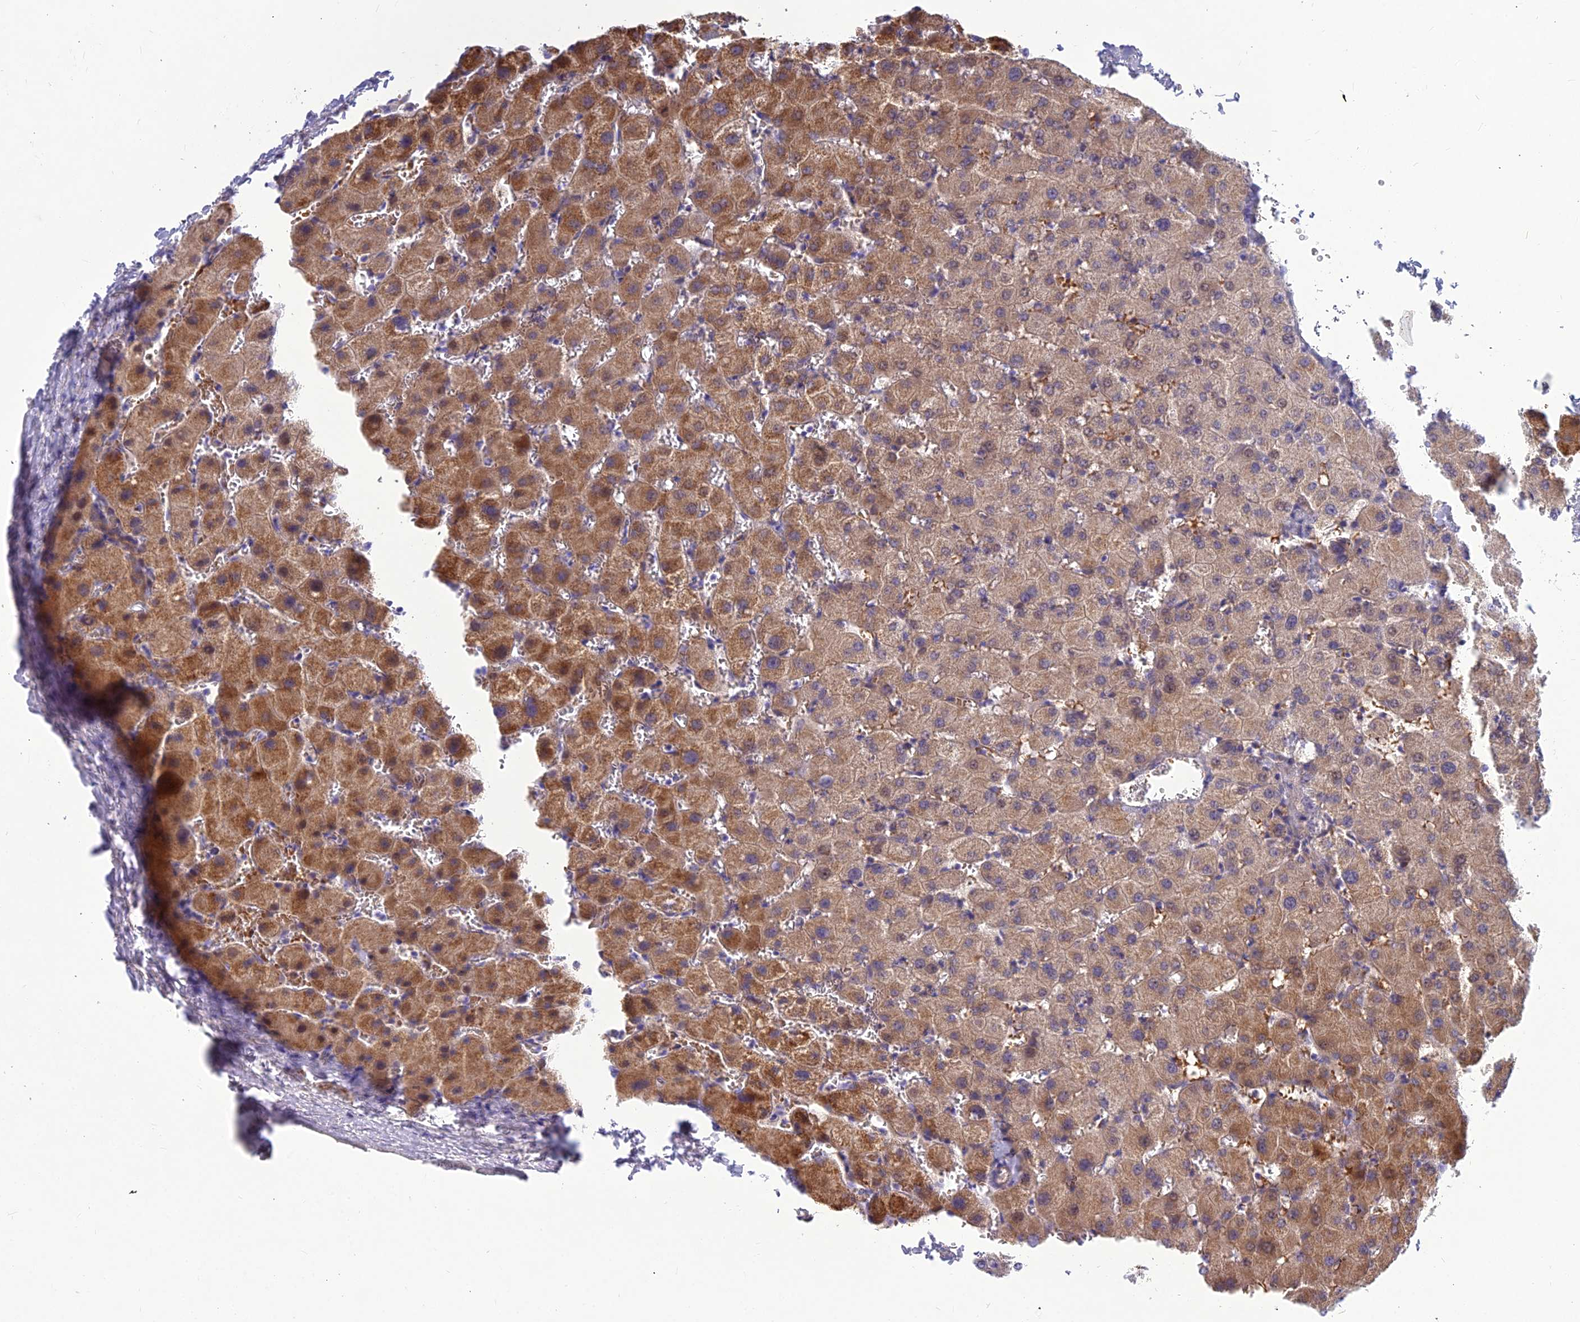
{"staining": {"intensity": "weak", "quantity": "25%-75%", "location": "cytoplasmic/membranous"}, "tissue": "liver", "cell_type": "Cholangiocytes", "image_type": "normal", "snomed": [{"axis": "morphology", "description": "Normal tissue, NOS"}, {"axis": "topography", "description": "Liver"}], "caption": "Immunohistochemical staining of unremarkable human liver demonstrates weak cytoplasmic/membranous protein expression in approximately 25%-75% of cholangiocytes. The staining was performed using DAB (3,3'-diaminobenzidine) to visualize the protein expression in brown, while the nuclei were stained in blue with hematoxylin (Magnification: 20x).", "gene": "DMRTA1", "patient": {"sex": "female", "age": 63}}